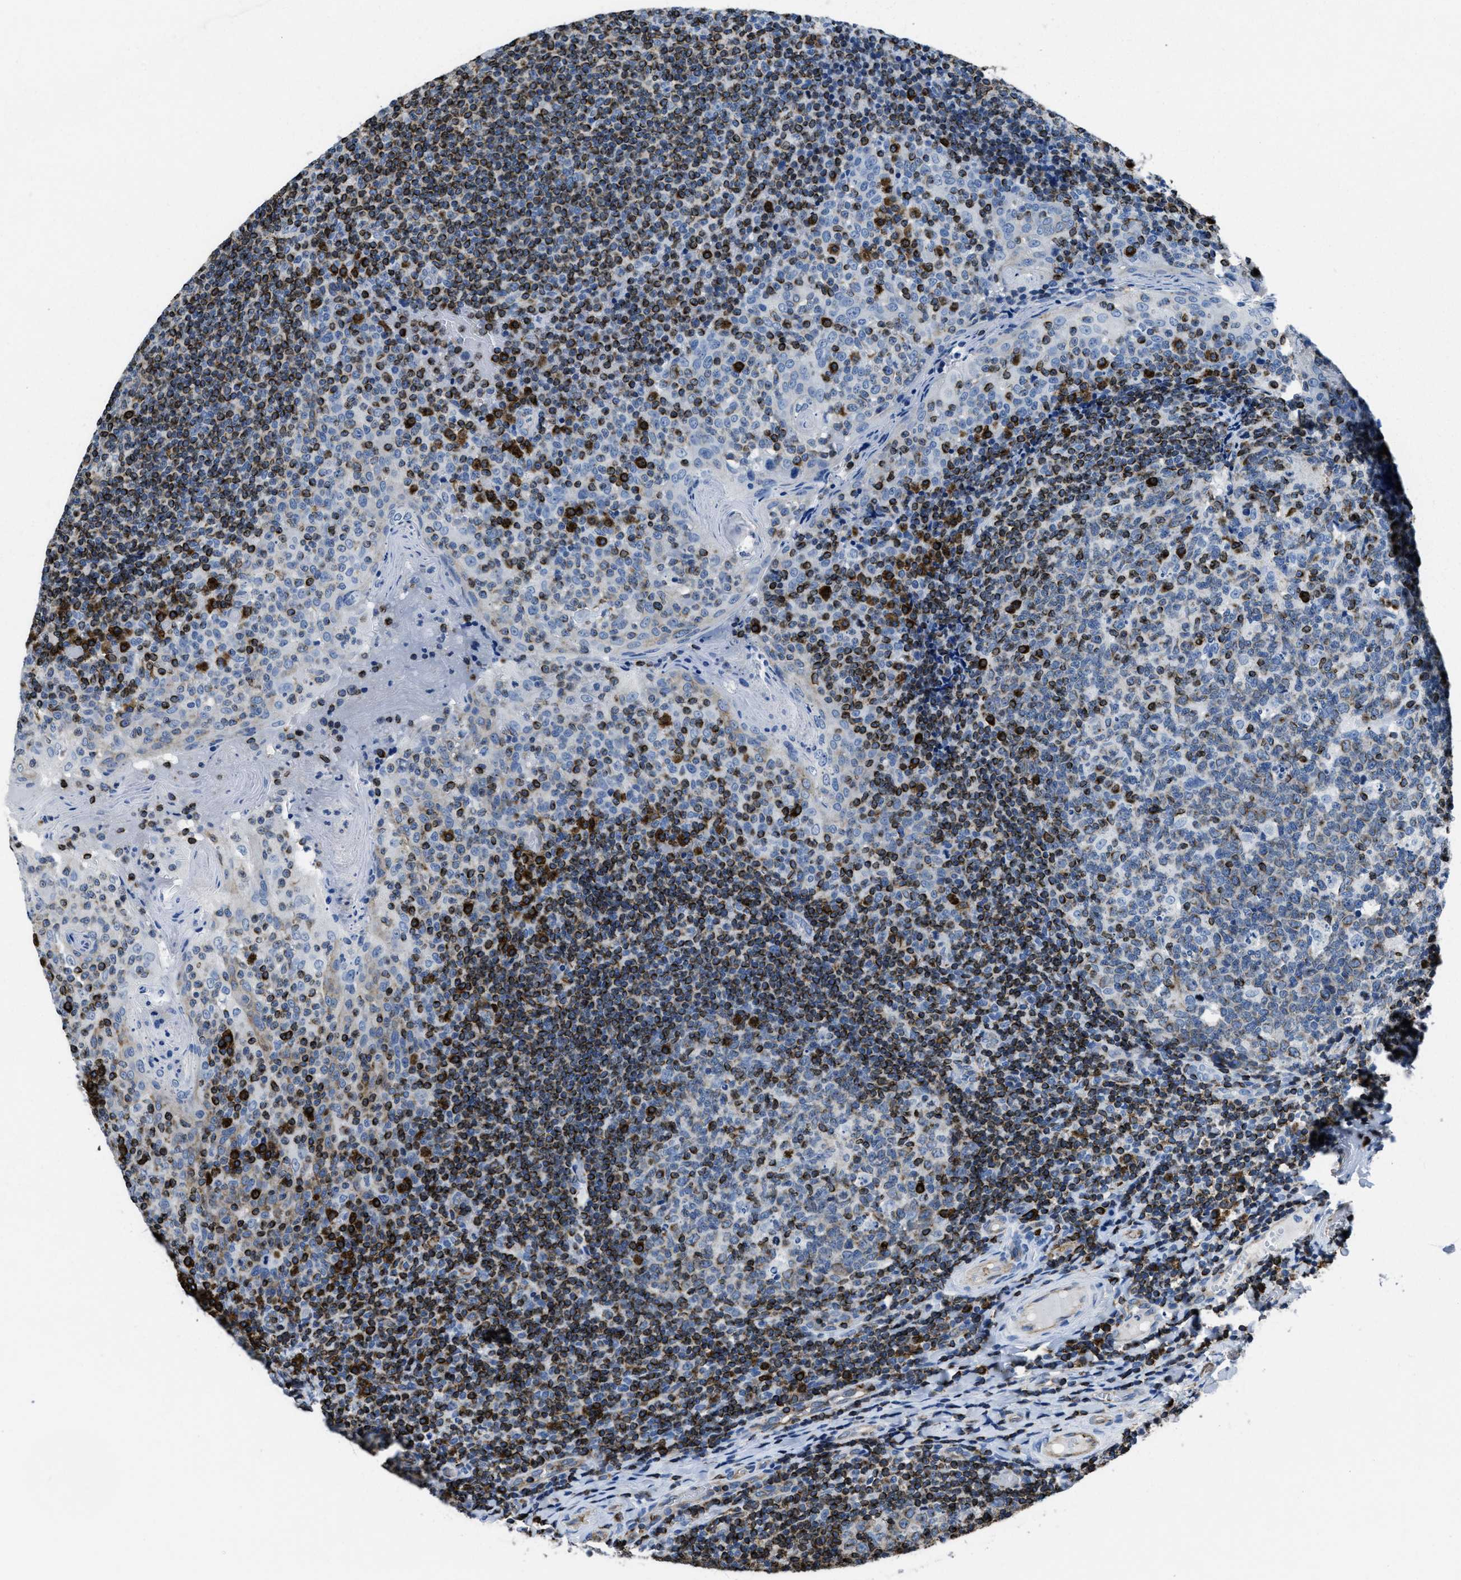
{"staining": {"intensity": "strong", "quantity": "<25%", "location": "cytoplasmic/membranous"}, "tissue": "tonsil", "cell_type": "Germinal center cells", "image_type": "normal", "snomed": [{"axis": "morphology", "description": "Normal tissue, NOS"}, {"axis": "topography", "description": "Tonsil"}], "caption": "Immunohistochemistry (IHC) image of normal tonsil stained for a protein (brown), which exhibits medium levels of strong cytoplasmic/membranous staining in about <25% of germinal center cells.", "gene": "ITGA3", "patient": {"sex": "female", "age": 19}}